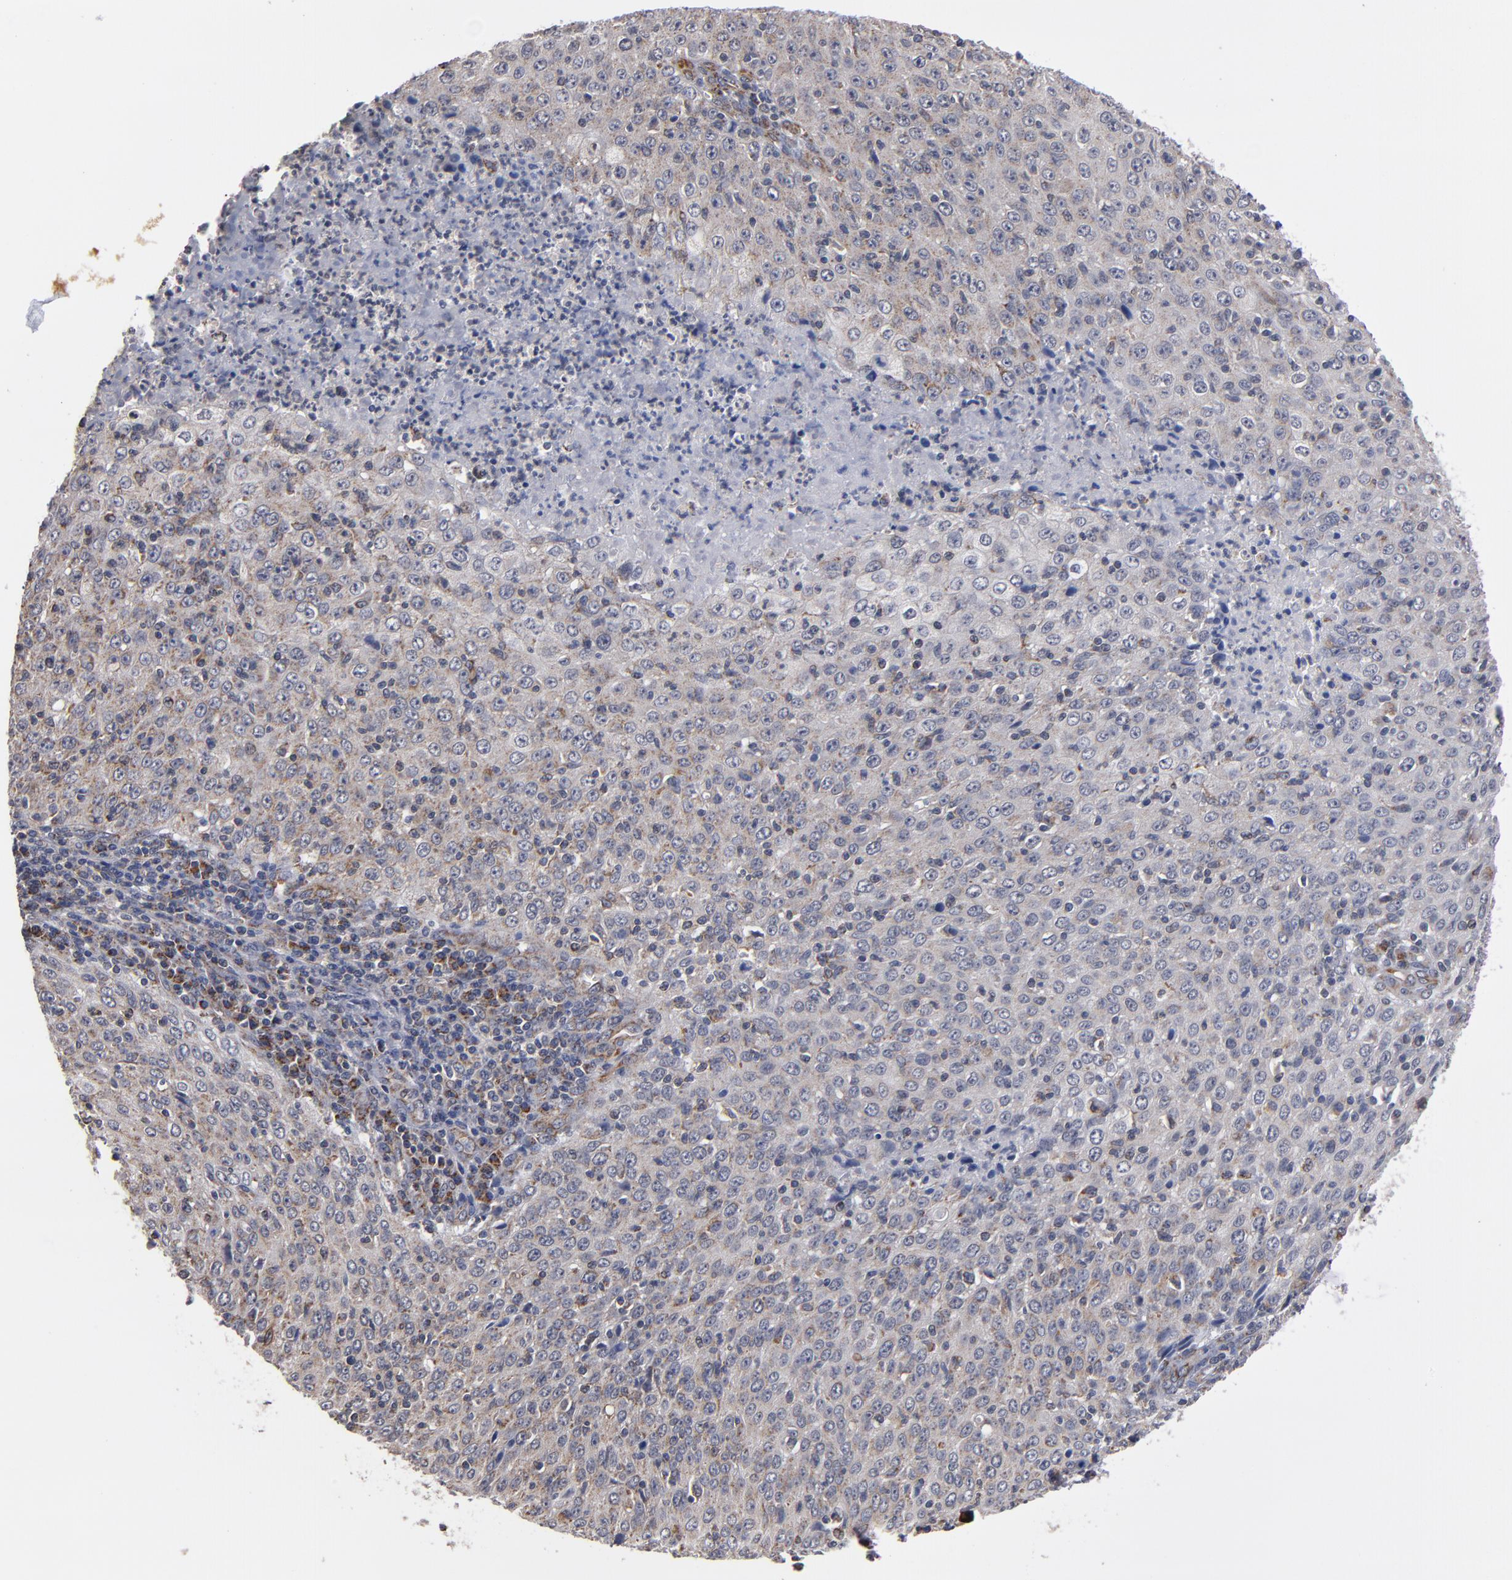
{"staining": {"intensity": "weak", "quantity": ">75%", "location": "cytoplasmic/membranous"}, "tissue": "cervical cancer", "cell_type": "Tumor cells", "image_type": "cancer", "snomed": [{"axis": "morphology", "description": "Squamous cell carcinoma, NOS"}, {"axis": "topography", "description": "Cervix"}], "caption": "Protein staining exhibits weak cytoplasmic/membranous staining in approximately >75% of tumor cells in cervical cancer. The staining was performed using DAB to visualize the protein expression in brown, while the nuclei were stained in blue with hematoxylin (Magnification: 20x).", "gene": "MIPOL1", "patient": {"sex": "female", "age": 27}}